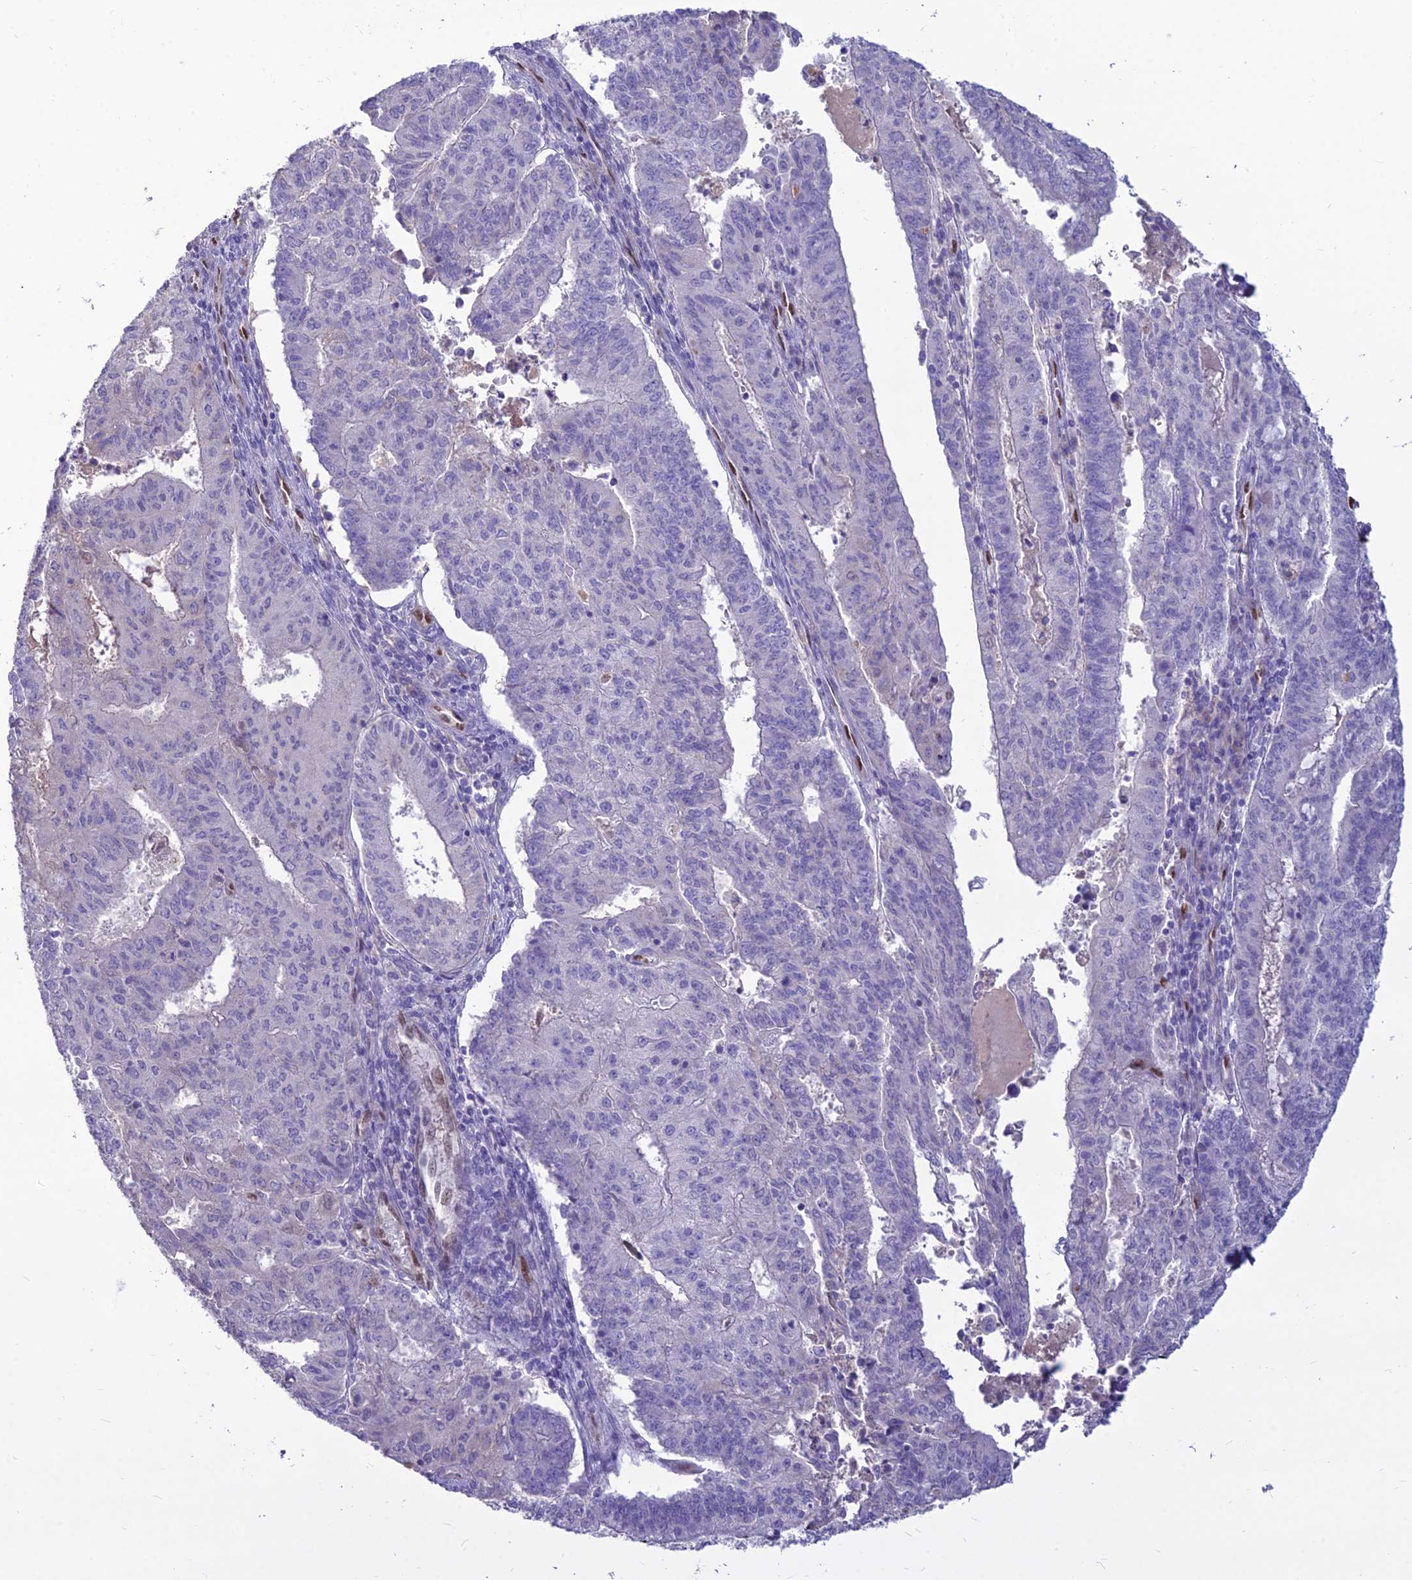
{"staining": {"intensity": "negative", "quantity": "none", "location": "none"}, "tissue": "endometrial cancer", "cell_type": "Tumor cells", "image_type": "cancer", "snomed": [{"axis": "morphology", "description": "Adenocarcinoma, NOS"}, {"axis": "topography", "description": "Endometrium"}], "caption": "This micrograph is of endometrial cancer stained with immunohistochemistry (IHC) to label a protein in brown with the nuclei are counter-stained blue. There is no expression in tumor cells. (Stains: DAB immunohistochemistry (IHC) with hematoxylin counter stain, Microscopy: brightfield microscopy at high magnification).", "gene": "NOVA2", "patient": {"sex": "female", "age": 59}}